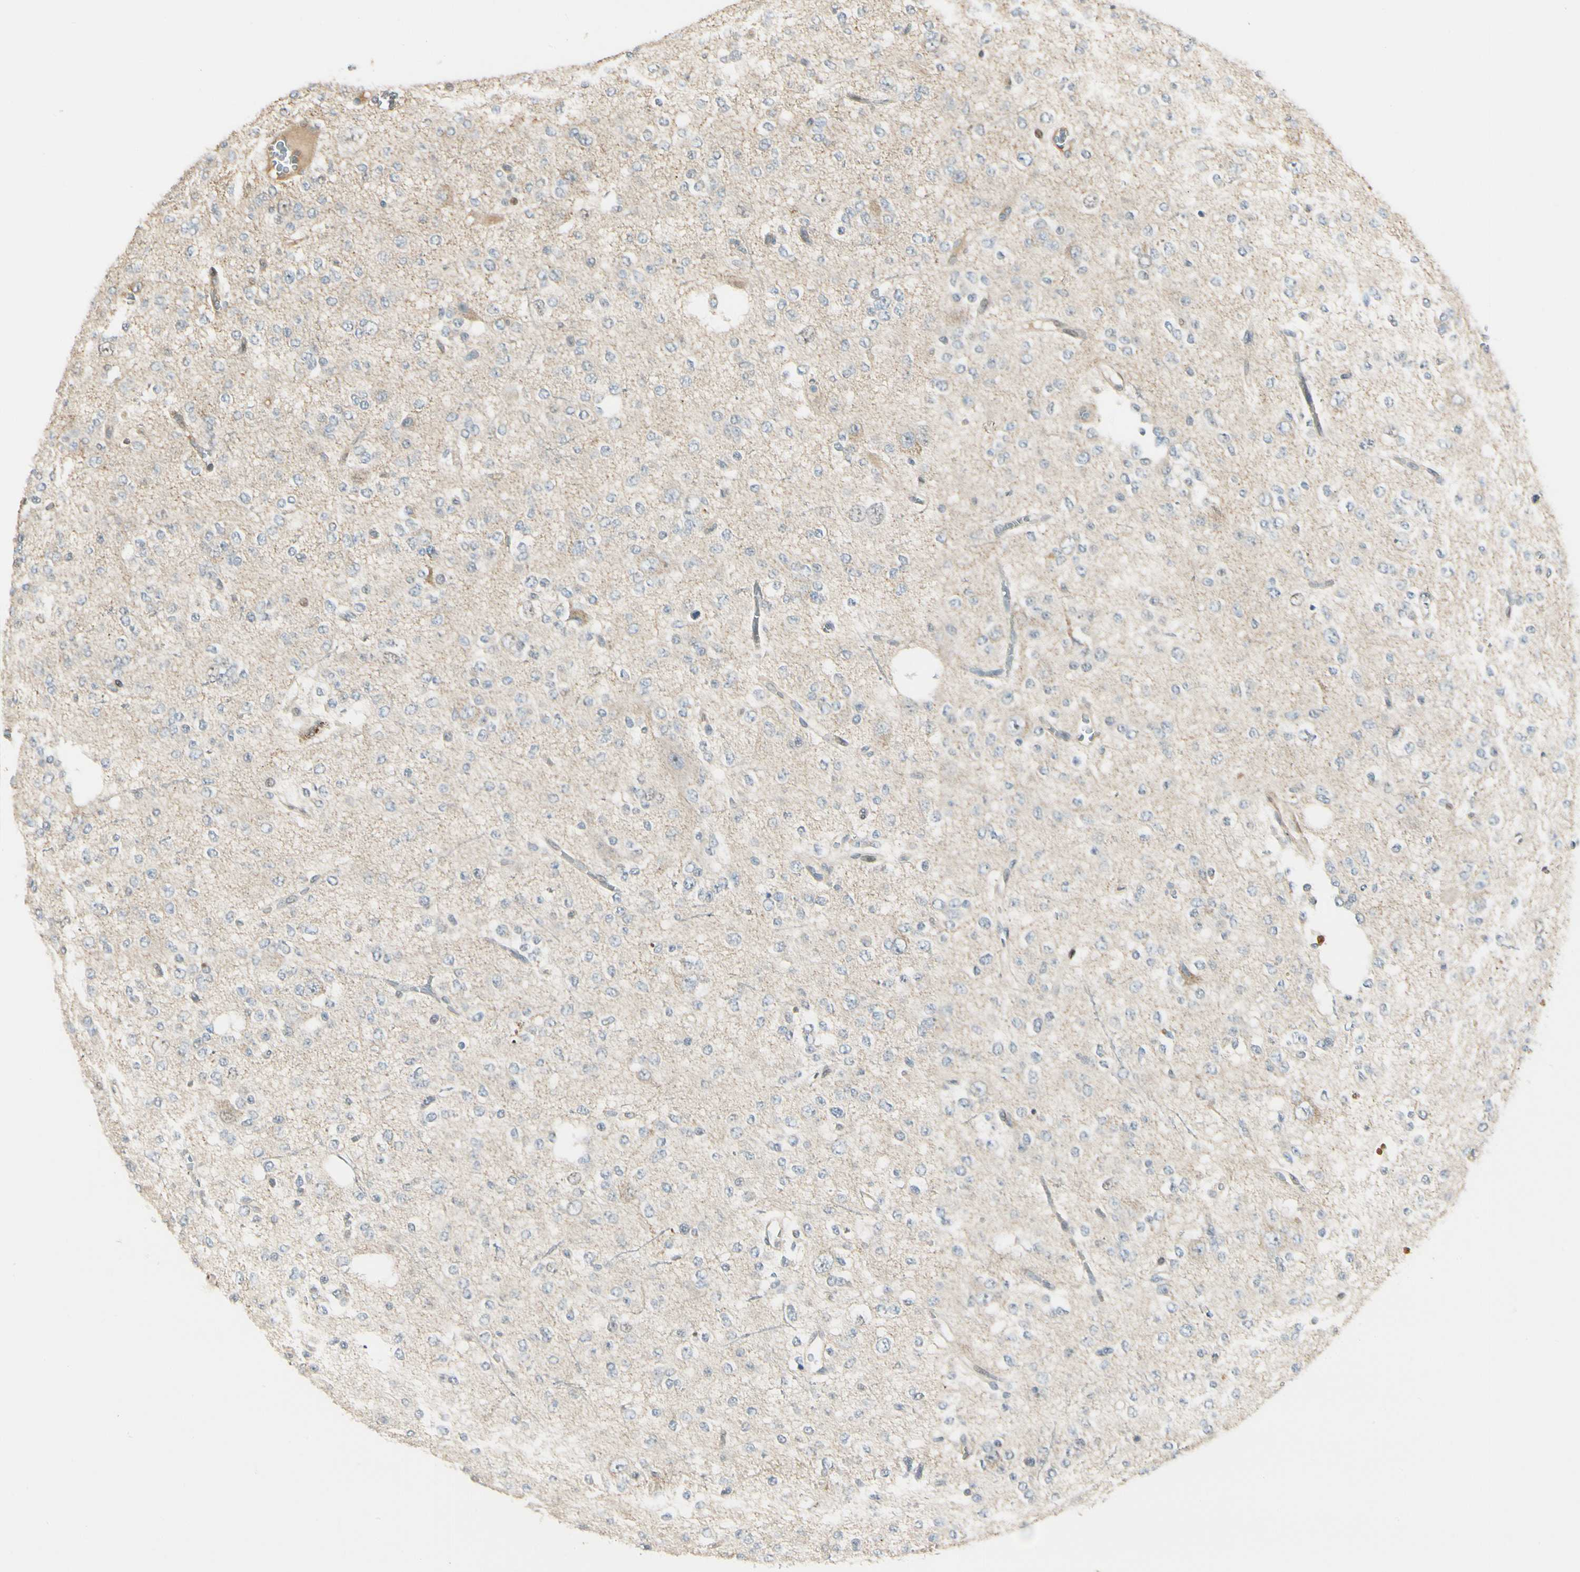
{"staining": {"intensity": "weak", "quantity": "<25%", "location": "cytoplasmic/membranous"}, "tissue": "glioma", "cell_type": "Tumor cells", "image_type": "cancer", "snomed": [{"axis": "morphology", "description": "Glioma, malignant, Low grade"}, {"axis": "topography", "description": "Brain"}], "caption": "Immunohistochemistry of human glioma displays no staining in tumor cells.", "gene": "P4HA3", "patient": {"sex": "male", "age": 38}}